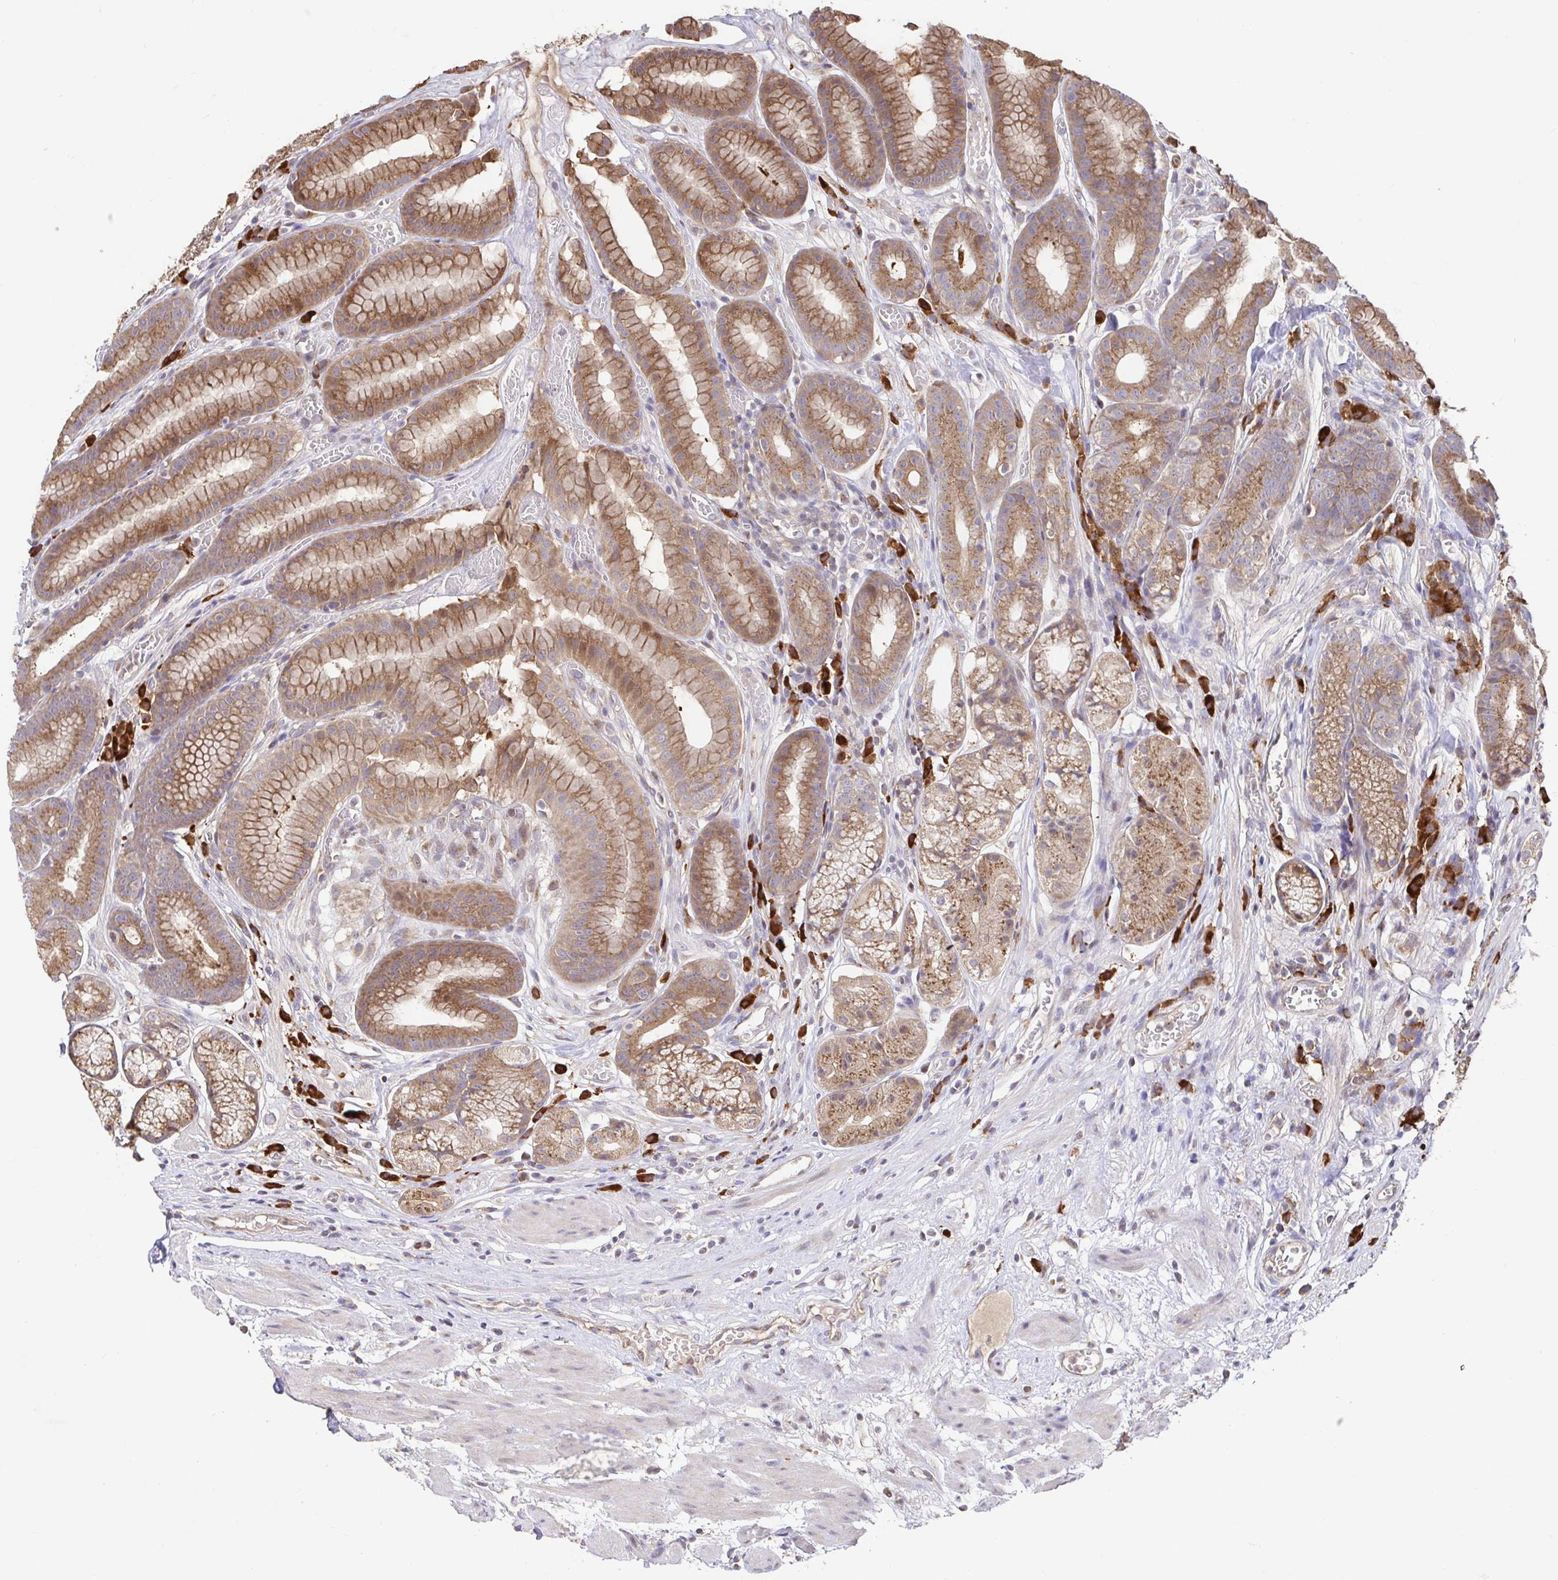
{"staining": {"intensity": "moderate", "quantity": ">75%", "location": "cytoplasmic/membranous"}, "tissue": "stomach", "cell_type": "Glandular cells", "image_type": "normal", "snomed": [{"axis": "morphology", "description": "Normal tissue, NOS"}, {"axis": "topography", "description": "Smooth muscle"}, {"axis": "topography", "description": "Stomach"}], "caption": "High-magnification brightfield microscopy of unremarkable stomach stained with DAB (brown) and counterstained with hematoxylin (blue). glandular cells exhibit moderate cytoplasmic/membranous staining is seen in about>75% of cells.", "gene": "ELP1", "patient": {"sex": "male", "age": 70}}